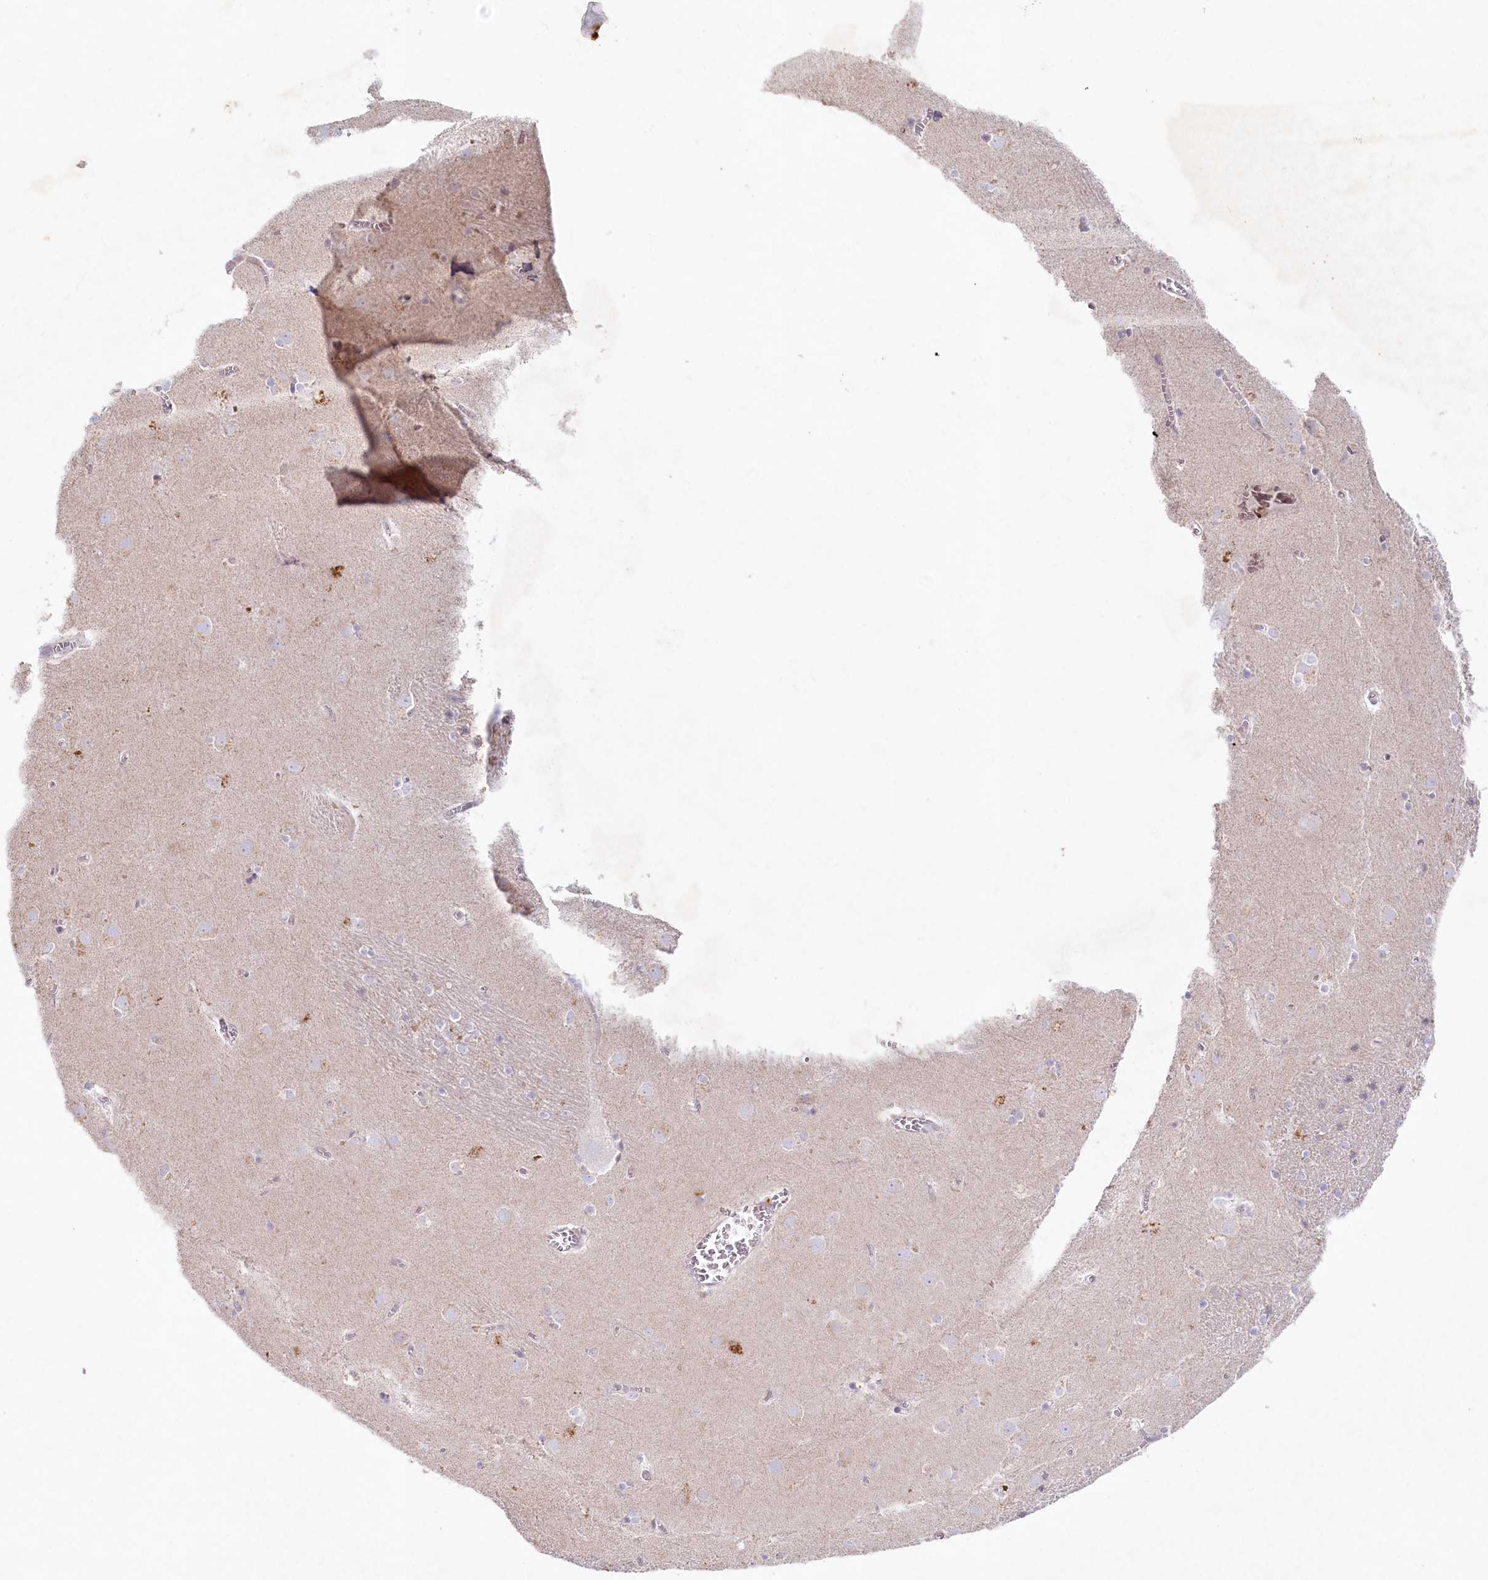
{"staining": {"intensity": "negative", "quantity": "none", "location": "none"}, "tissue": "caudate", "cell_type": "Glial cells", "image_type": "normal", "snomed": [{"axis": "morphology", "description": "Normal tissue, NOS"}, {"axis": "topography", "description": "Lateral ventricle wall"}], "caption": "Immunohistochemistry (IHC) image of unremarkable caudate: human caudate stained with DAB reveals no significant protein expression in glial cells.", "gene": "PSAPL1", "patient": {"sex": "male", "age": 70}}